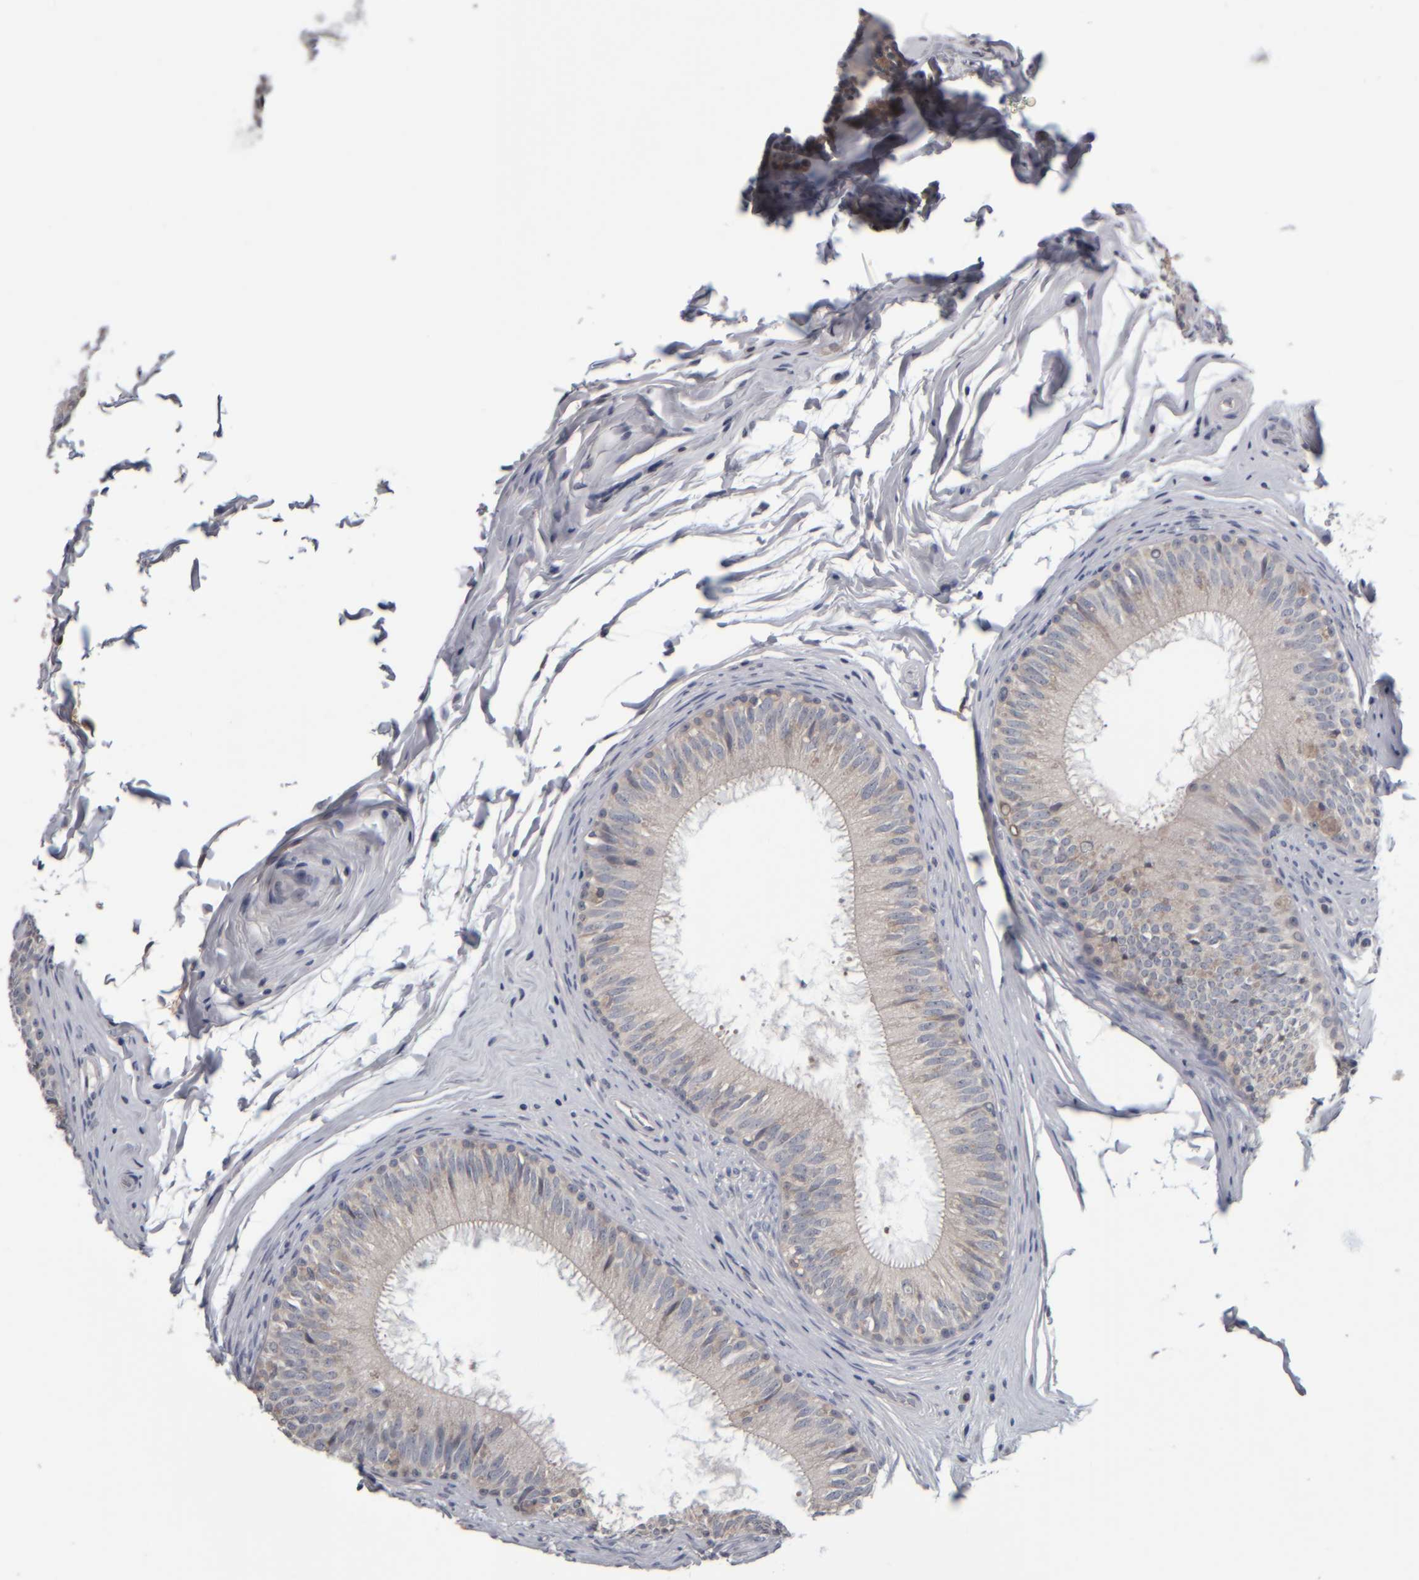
{"staining": {"intensity": "negative", "quantity": "none", "location": "none"}, "tissue": "epididymis", "cell_type": "Glandular cells", "image_type": "normal", "snomed": [{"axis": "morphology", "description": "Normal tissue, NOS"}, {"axis": "topography", "description": "Epididymis"}], "caption": "This is an immunohistochemistry histopathology image of normal human epididymis. There is no positivity in glandular cells.", "gene": "COL14A1", "patient": {"sex": "male", "age": 32}}